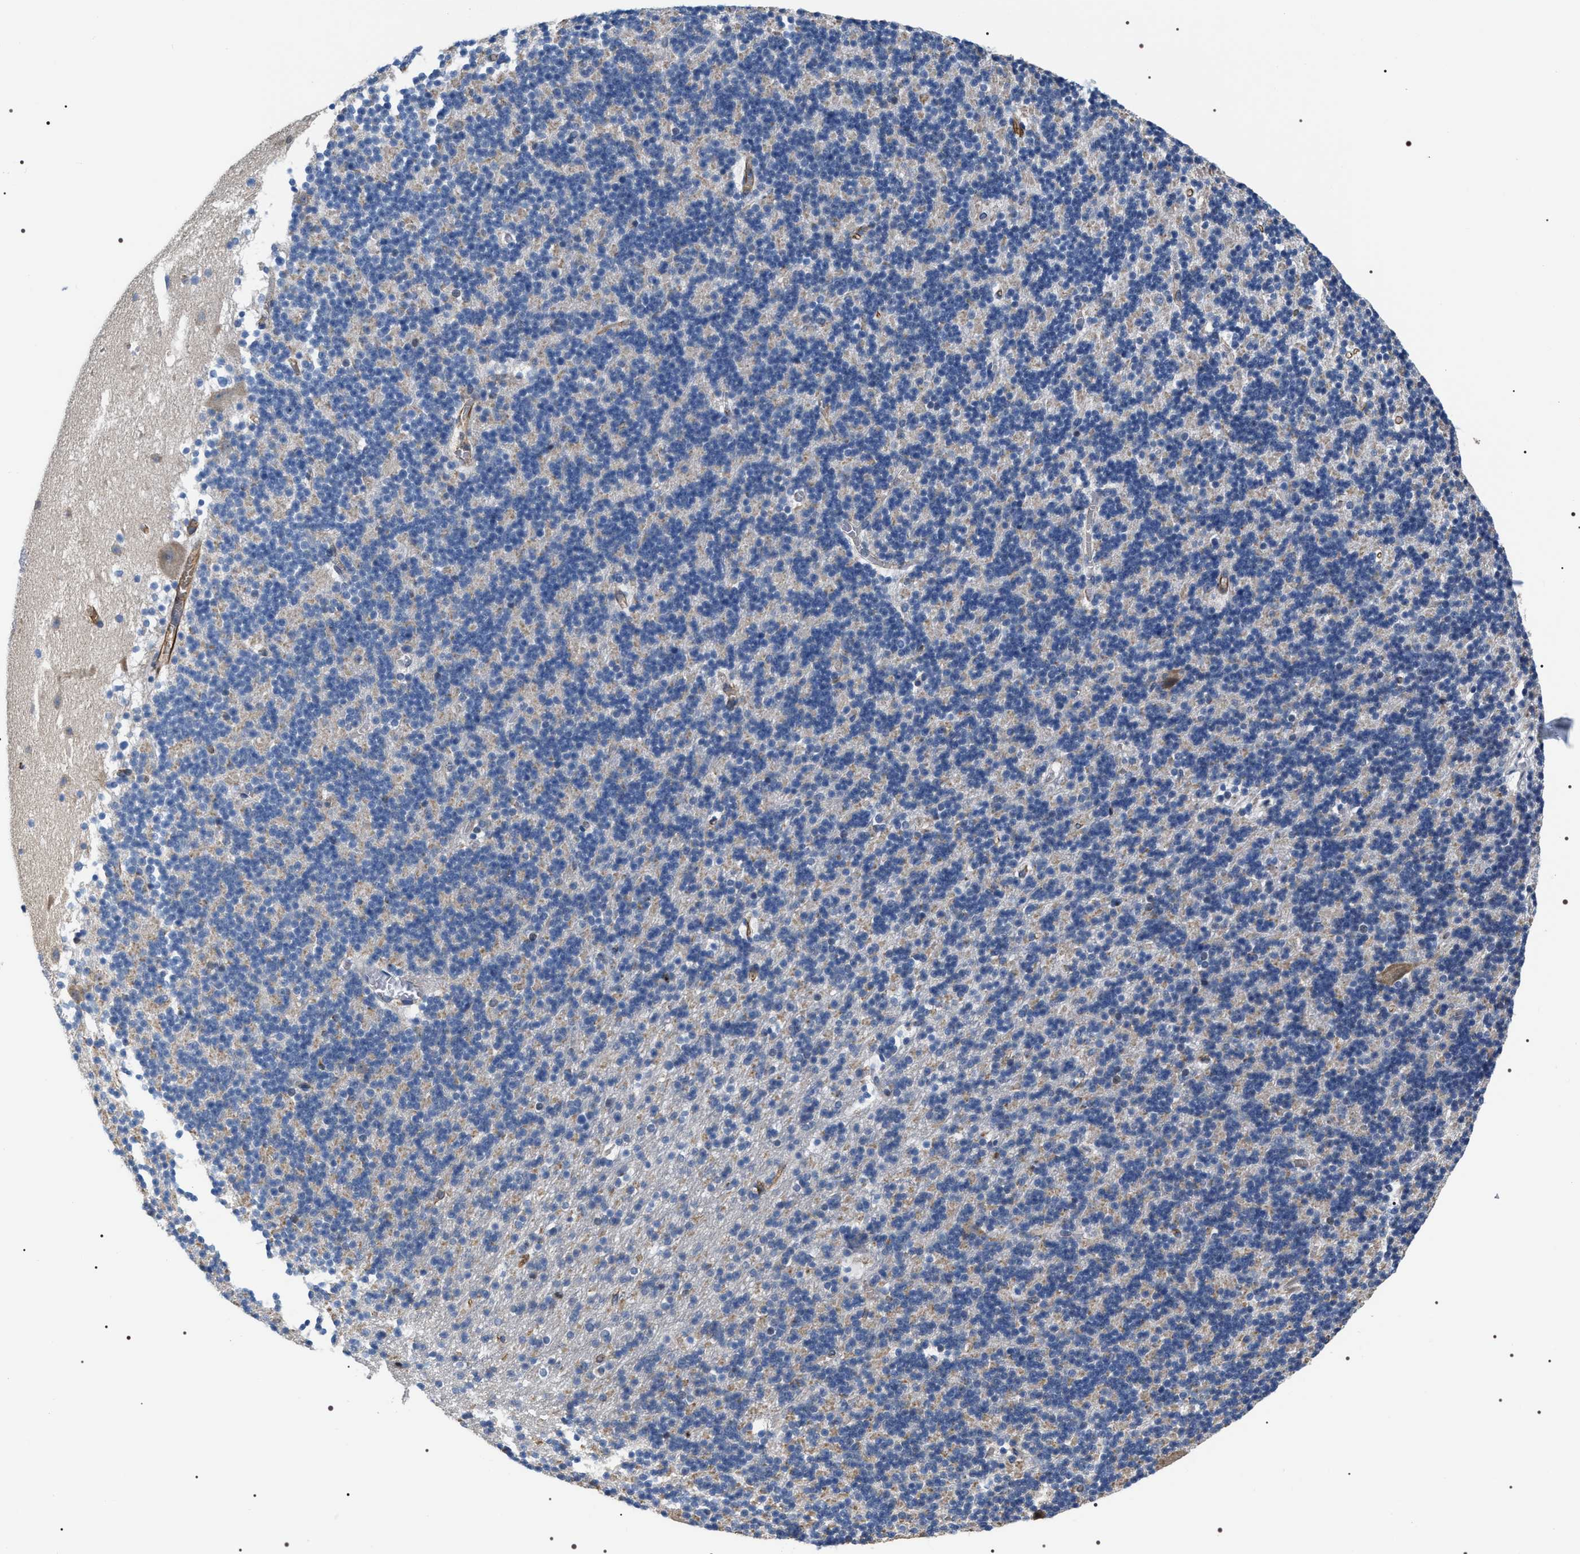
{"staining": {"intensity": "negative", "quantity": "none", "location": "none"}, "tissue": "cerebellum", "cell_type": "Cells in granular layer", "image_type": "normal", "snomed": [{"axis": "morphology", "description": "Normal tissue, NOS"}, {"axis": "topography", "description": "Cerebellum"}], "caption": "This is an IHC image of benign human cerebellum. There is no positivity in cells in granular layer.", "gene": "PKD1L1", "patient": {"sex": "male", "age": 45}}